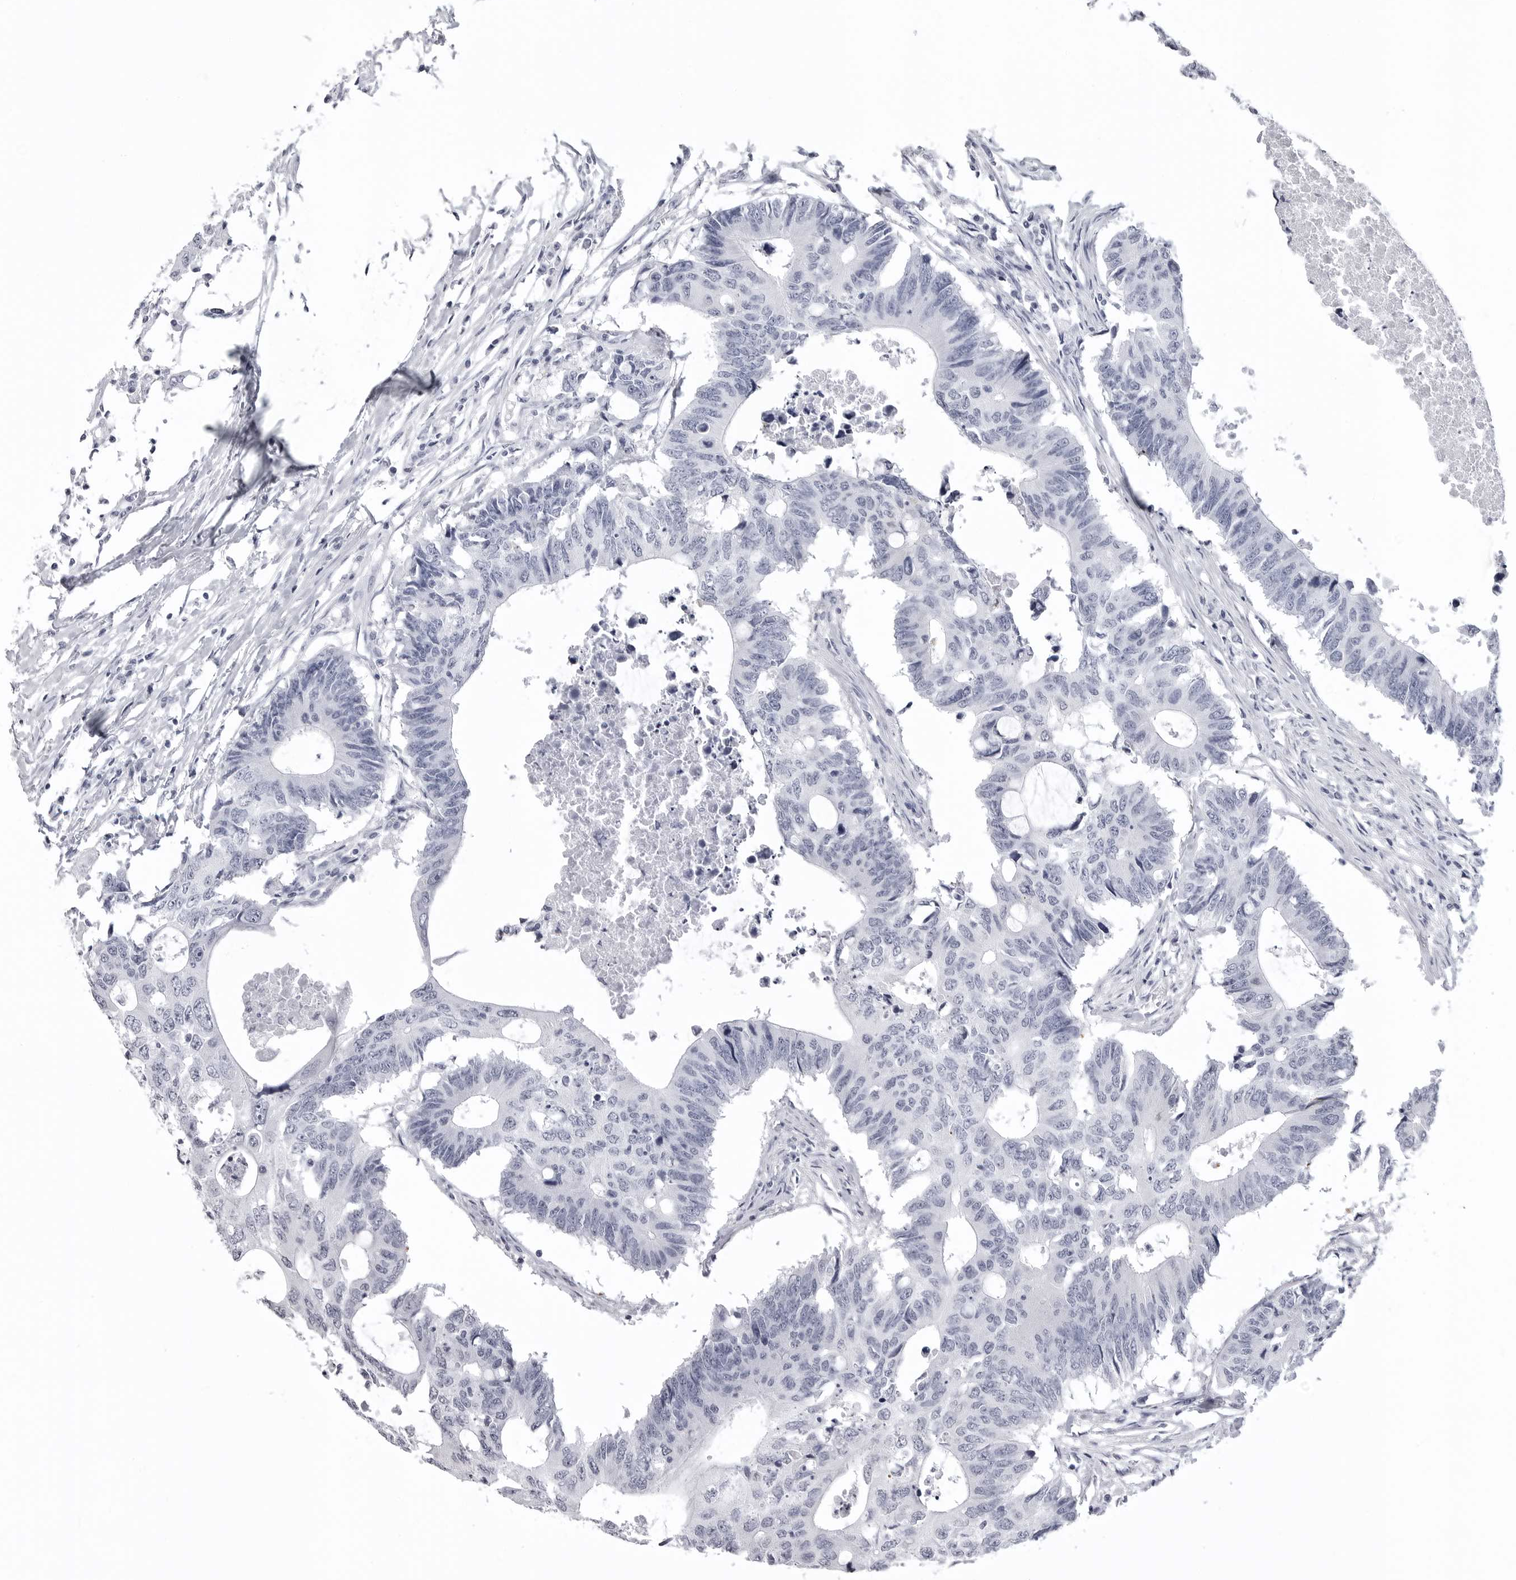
{"staining": {"intensity": "negative", "quantity": "none", "location": "none"}, "tissue": "colorectal cancer", "cell_type": "Tumor cells", "image_type": "cancer", "snomed": [{"axis": "morphology", "description": "Adenocarcinoma, NOS"}, {"axis": "topography", "description": "Colon"}], "caption": "This is a image of immunohistochemistry (IHC) staining of colorectal cancer, which shows no staining in tumor cells.", "gene": "LGALS4", "patient": {"sex": "male", "age": 71}}